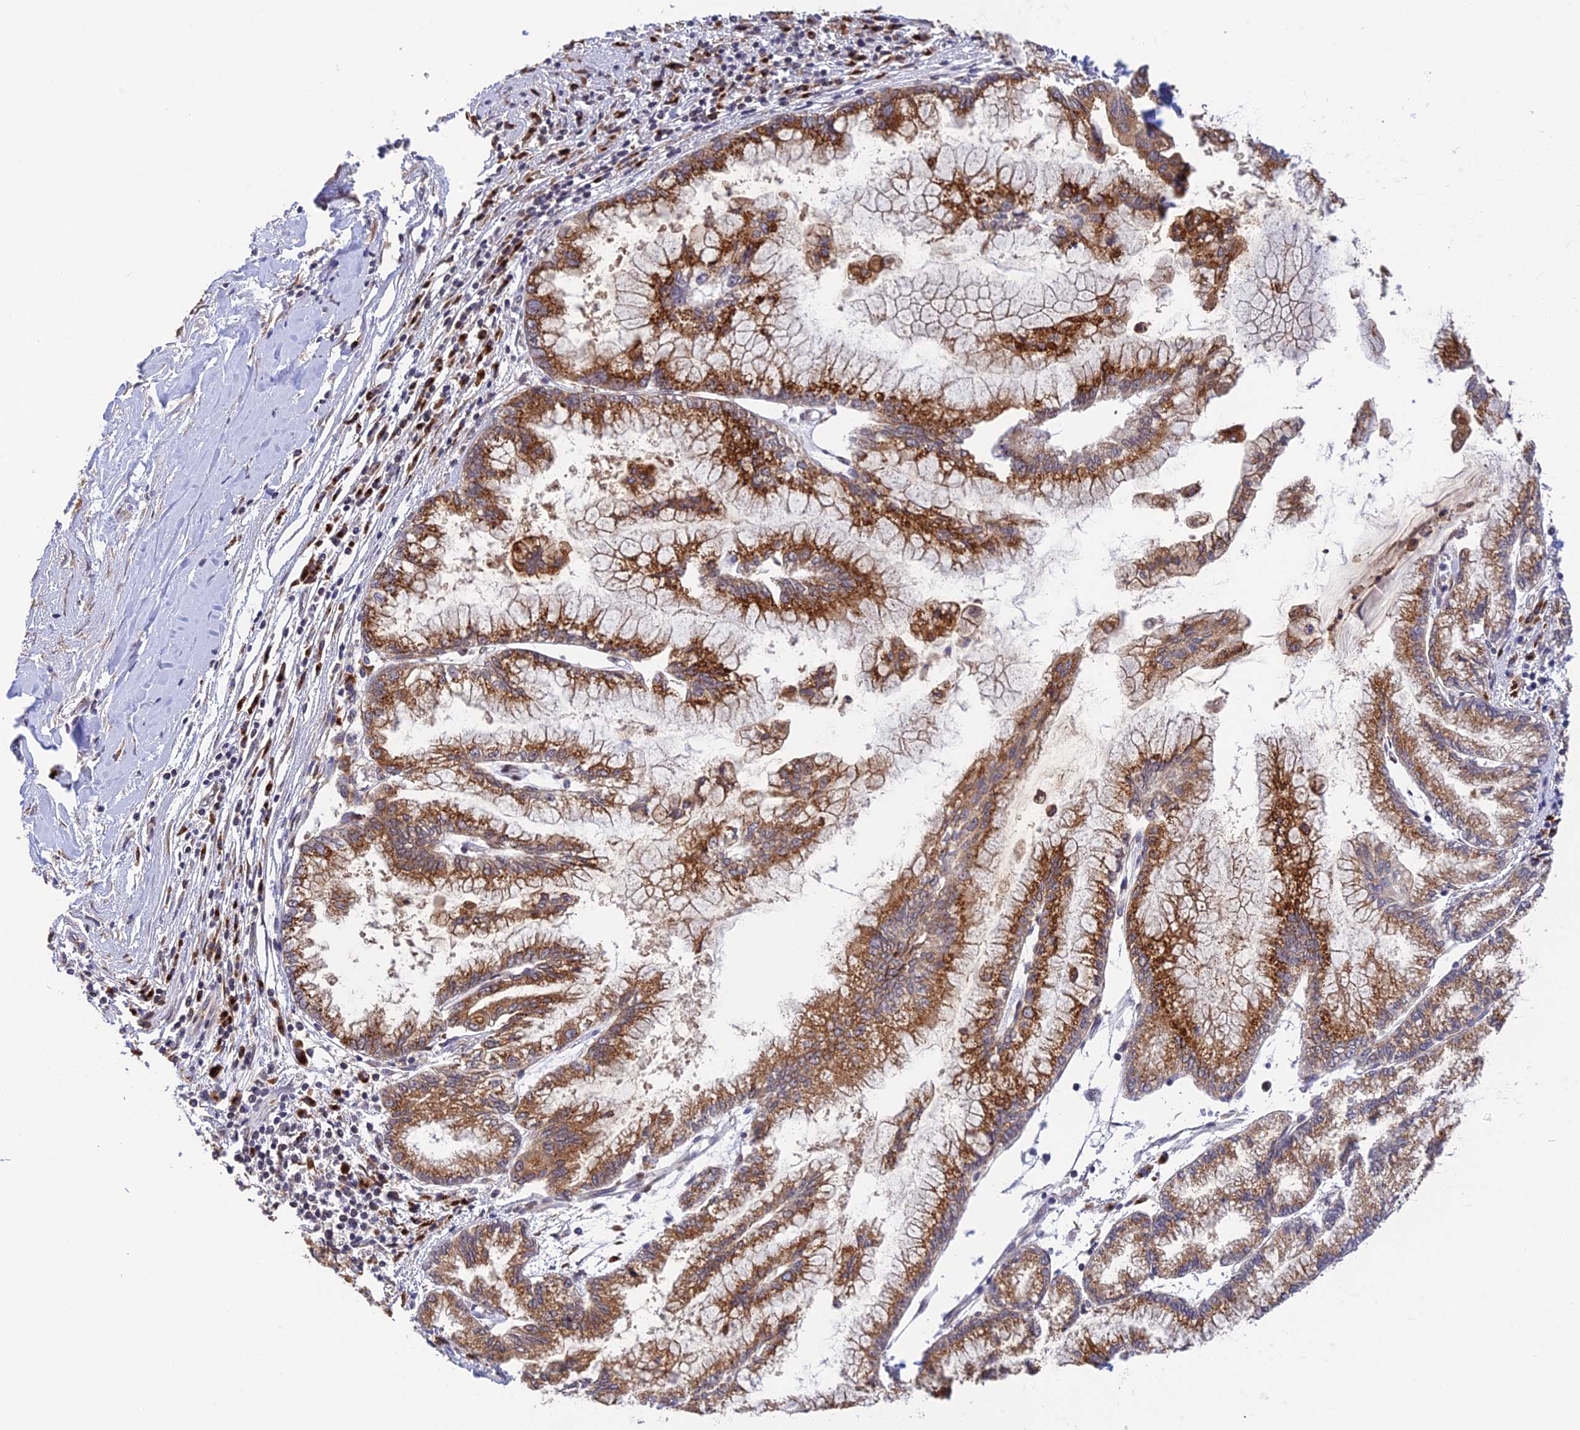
{"staining": {"intensity": "strong", "quantity": ">75%", "location": "cytoplasmic/membranous"}, "tissue": "pancreatic cancer", "cell_type": "Tumor cells", "image_type": "cancer", "snomed": [{"axis": "morphology", "description": "Adenocarcinoma, NOS"}, {"axis": "topography", "description": "Pancreas"}], "caption": "Approximately >75% of tumor cells in human pancreatic cancer reveal strong cytoplasmic/membranous protein expression as visualized by brown immunohistochemical staining.", "gene": "SNX17", "patient": {"sex": "male", "age": 73}}